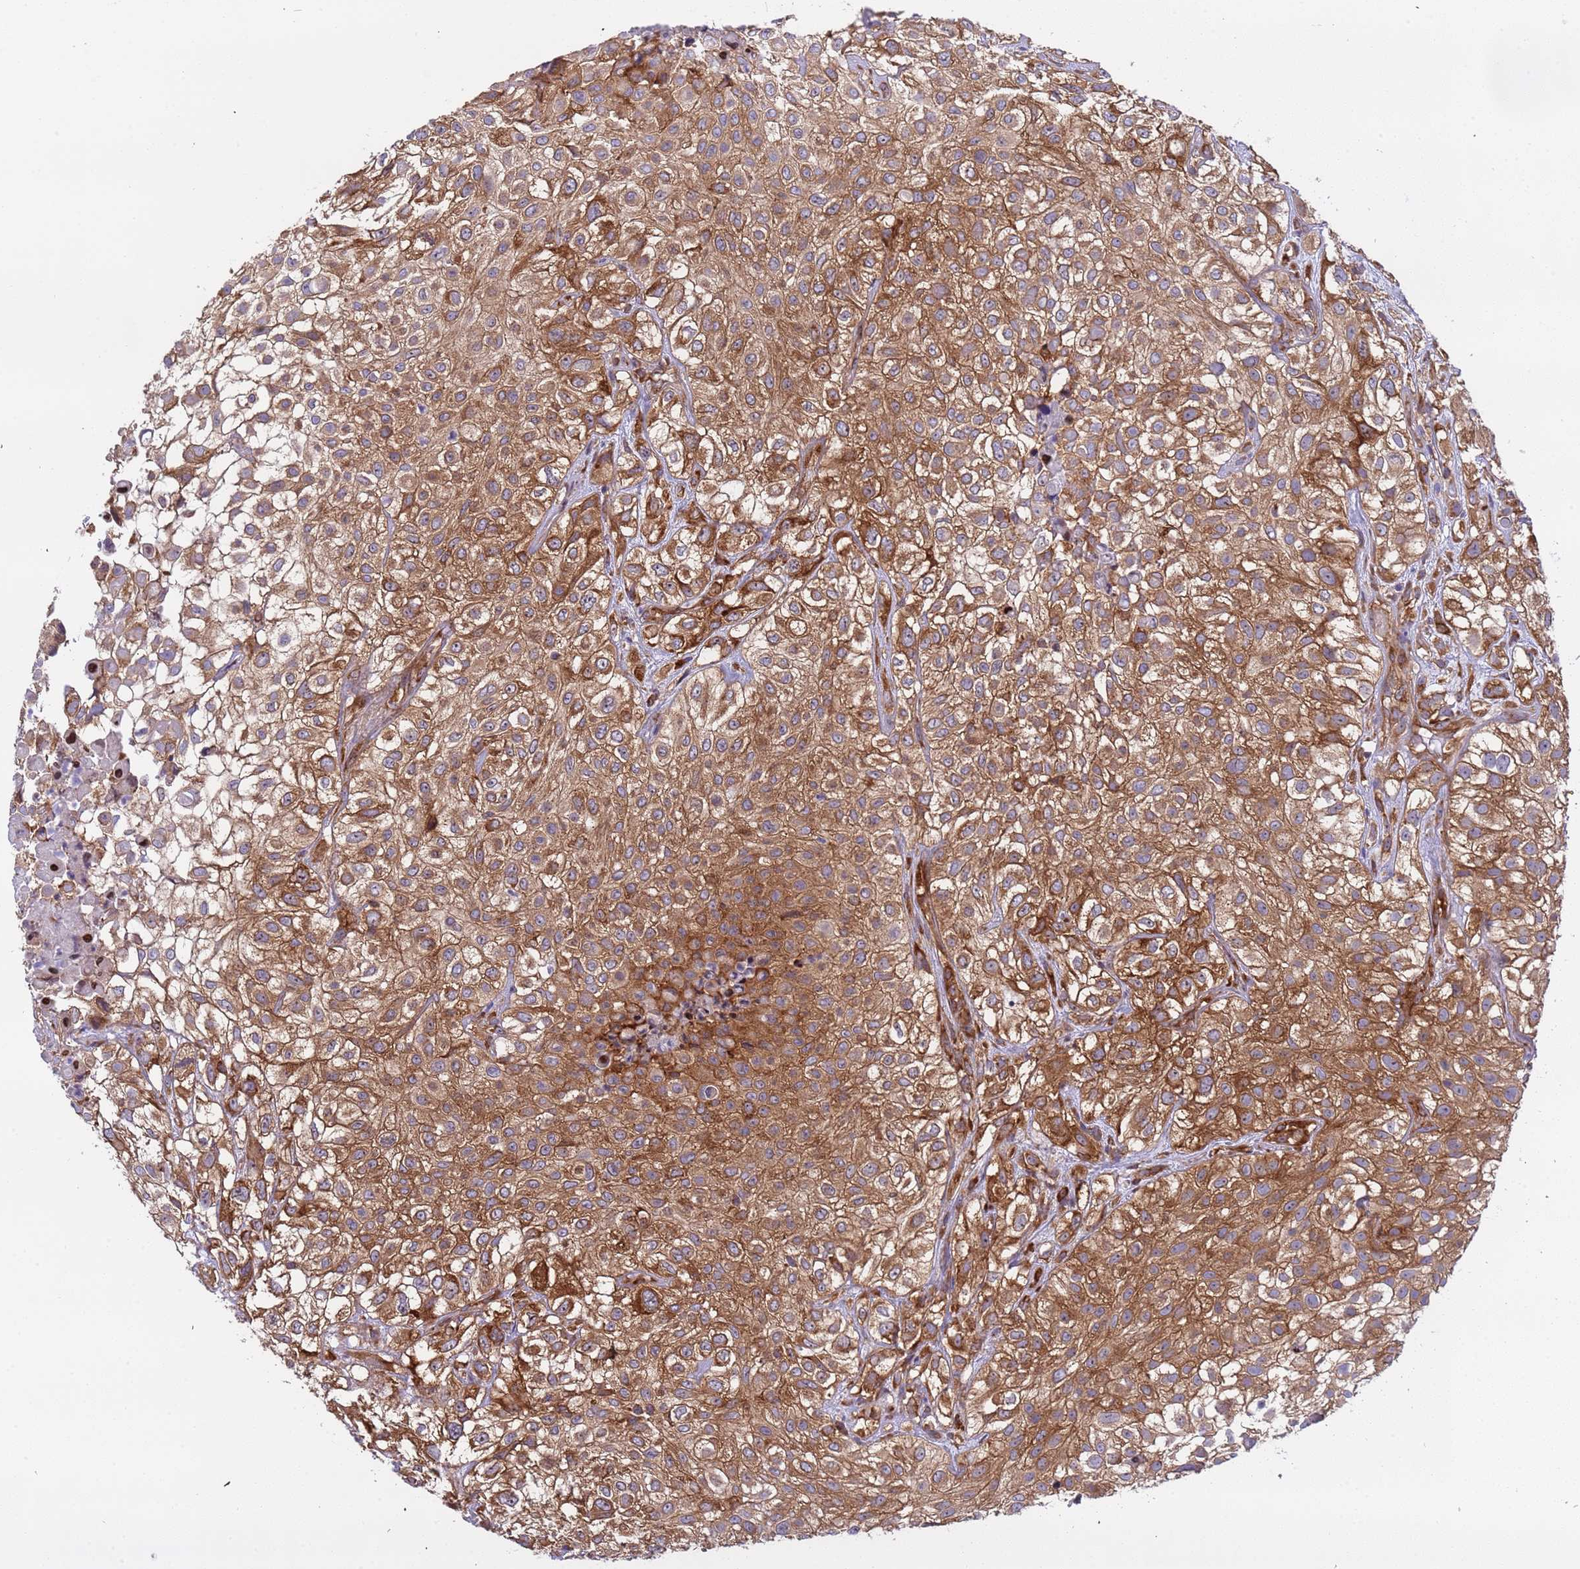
{"staining": {"intensity": "moderate", "quantity": ">75%", "location": "cytoplasmic/membranous"}, "tissue": "urothelial cancer", "cell_type": "Tumor cells", "image_type": "cancer", "snomed": [{"axis": "morphology", "description": "Urothelial carcinoma, High grade"}, {"axis": "topography", "description": "Urinary bladder"}], "caption": "There is medium levels of moderate cytoplasmic/membranous positivity in tumor cells of high-grade urothelial carcinoma, as demonstrated by immunohistochemical staining (brown color).", "gene": "RPL36", "patient": {"sex": "male", "age": 56}}